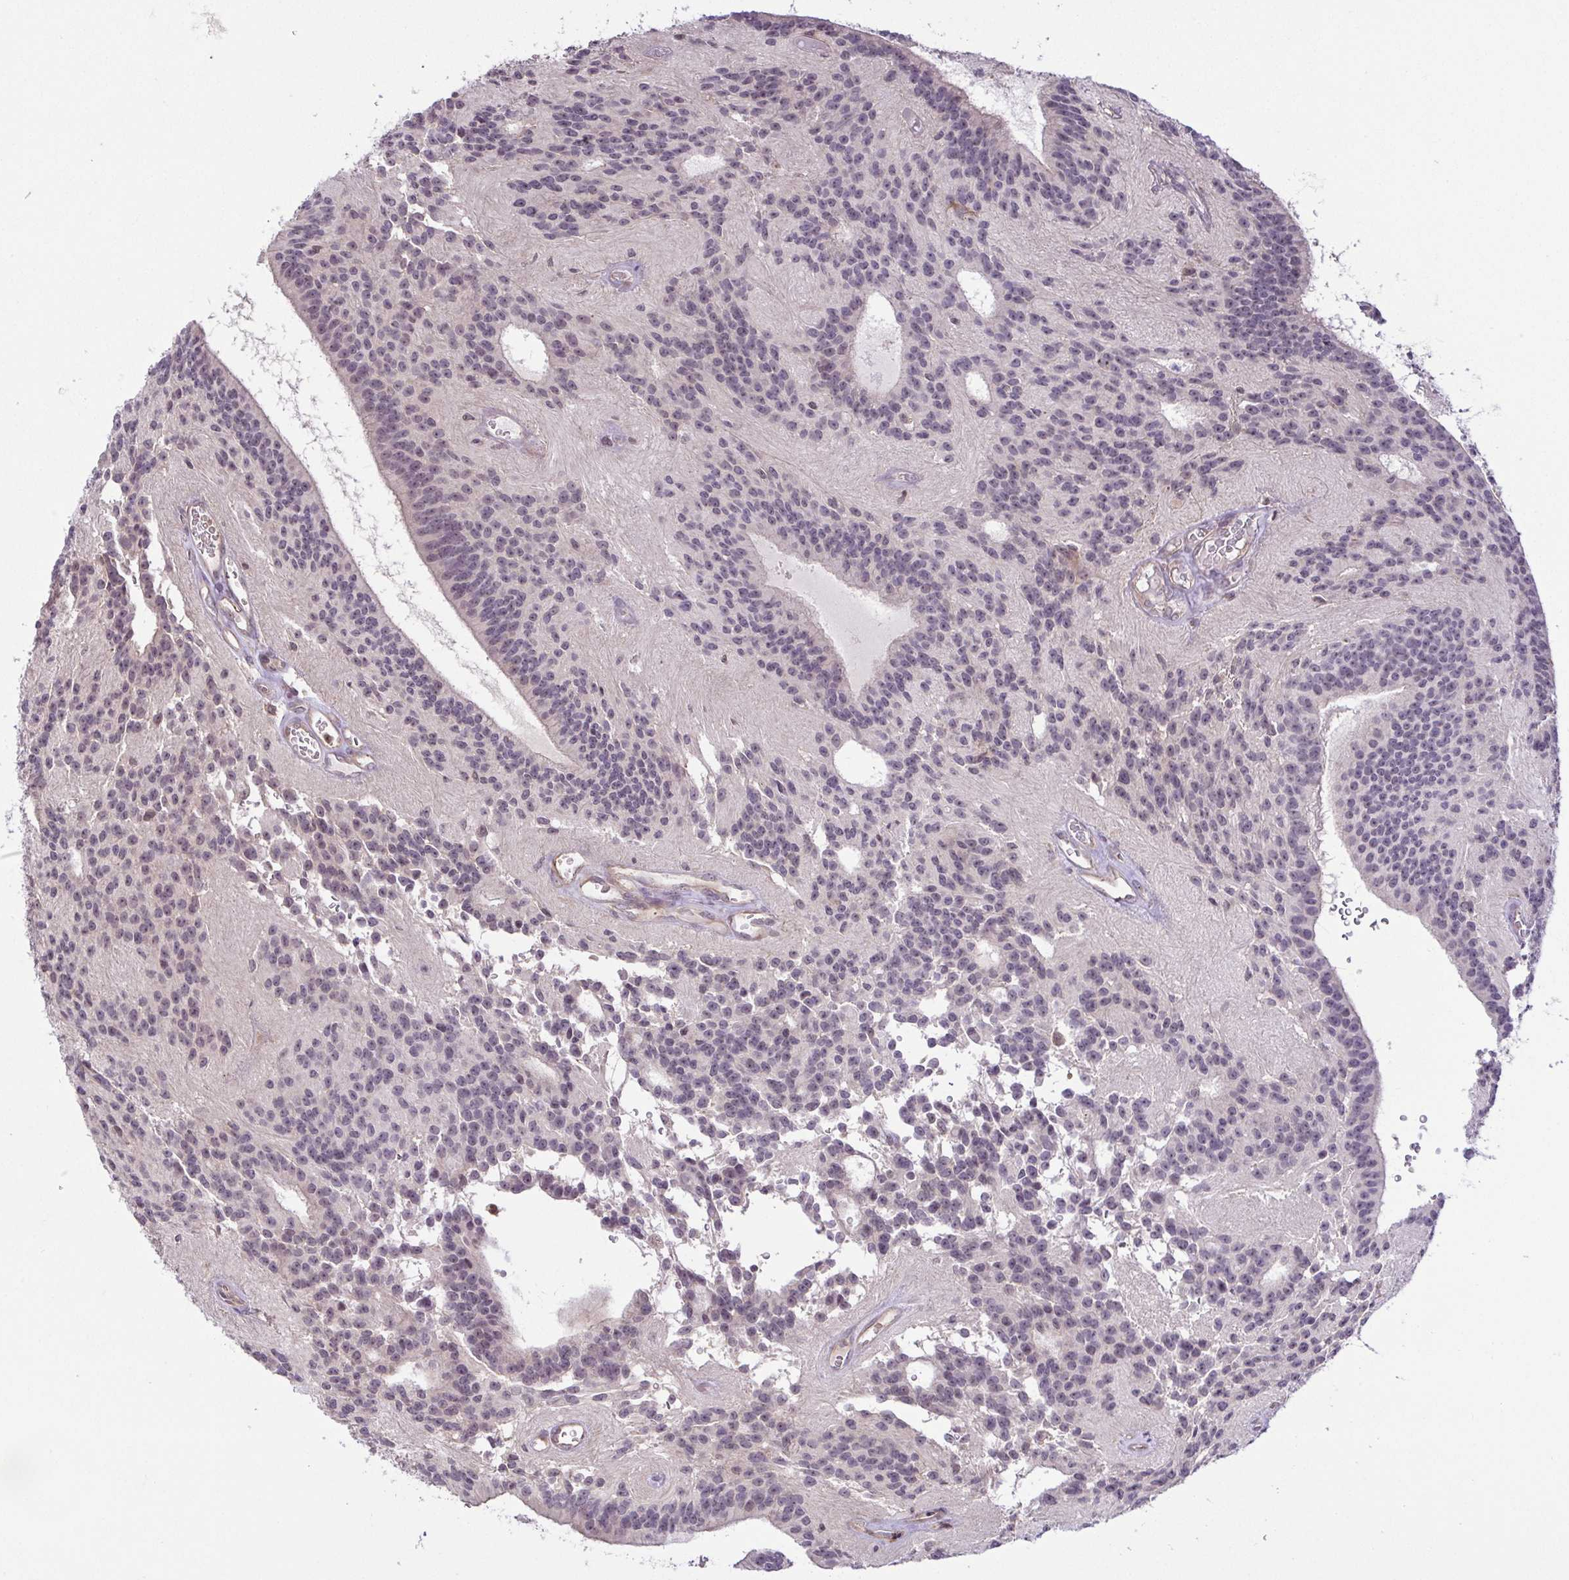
{"staining": {"intensity": "negative", "quantity": "none", "location": "none"}, "tissue": "glioma", "cell_type": "Tumor cells", "image_type": "cancer", "snomed": [{"axis": "morphology", "description": "Glioma, malignant, Low grade"}, {"axis": "topography", "description": "Brain"}], "caption": "Malignant glioma (low-grade) stained for a protein using immunohistochemistry (IHC) reveals no positivity tumor cells.", "gene": "RSL24D1", "patient": {"sex": "male", "age": 31}}